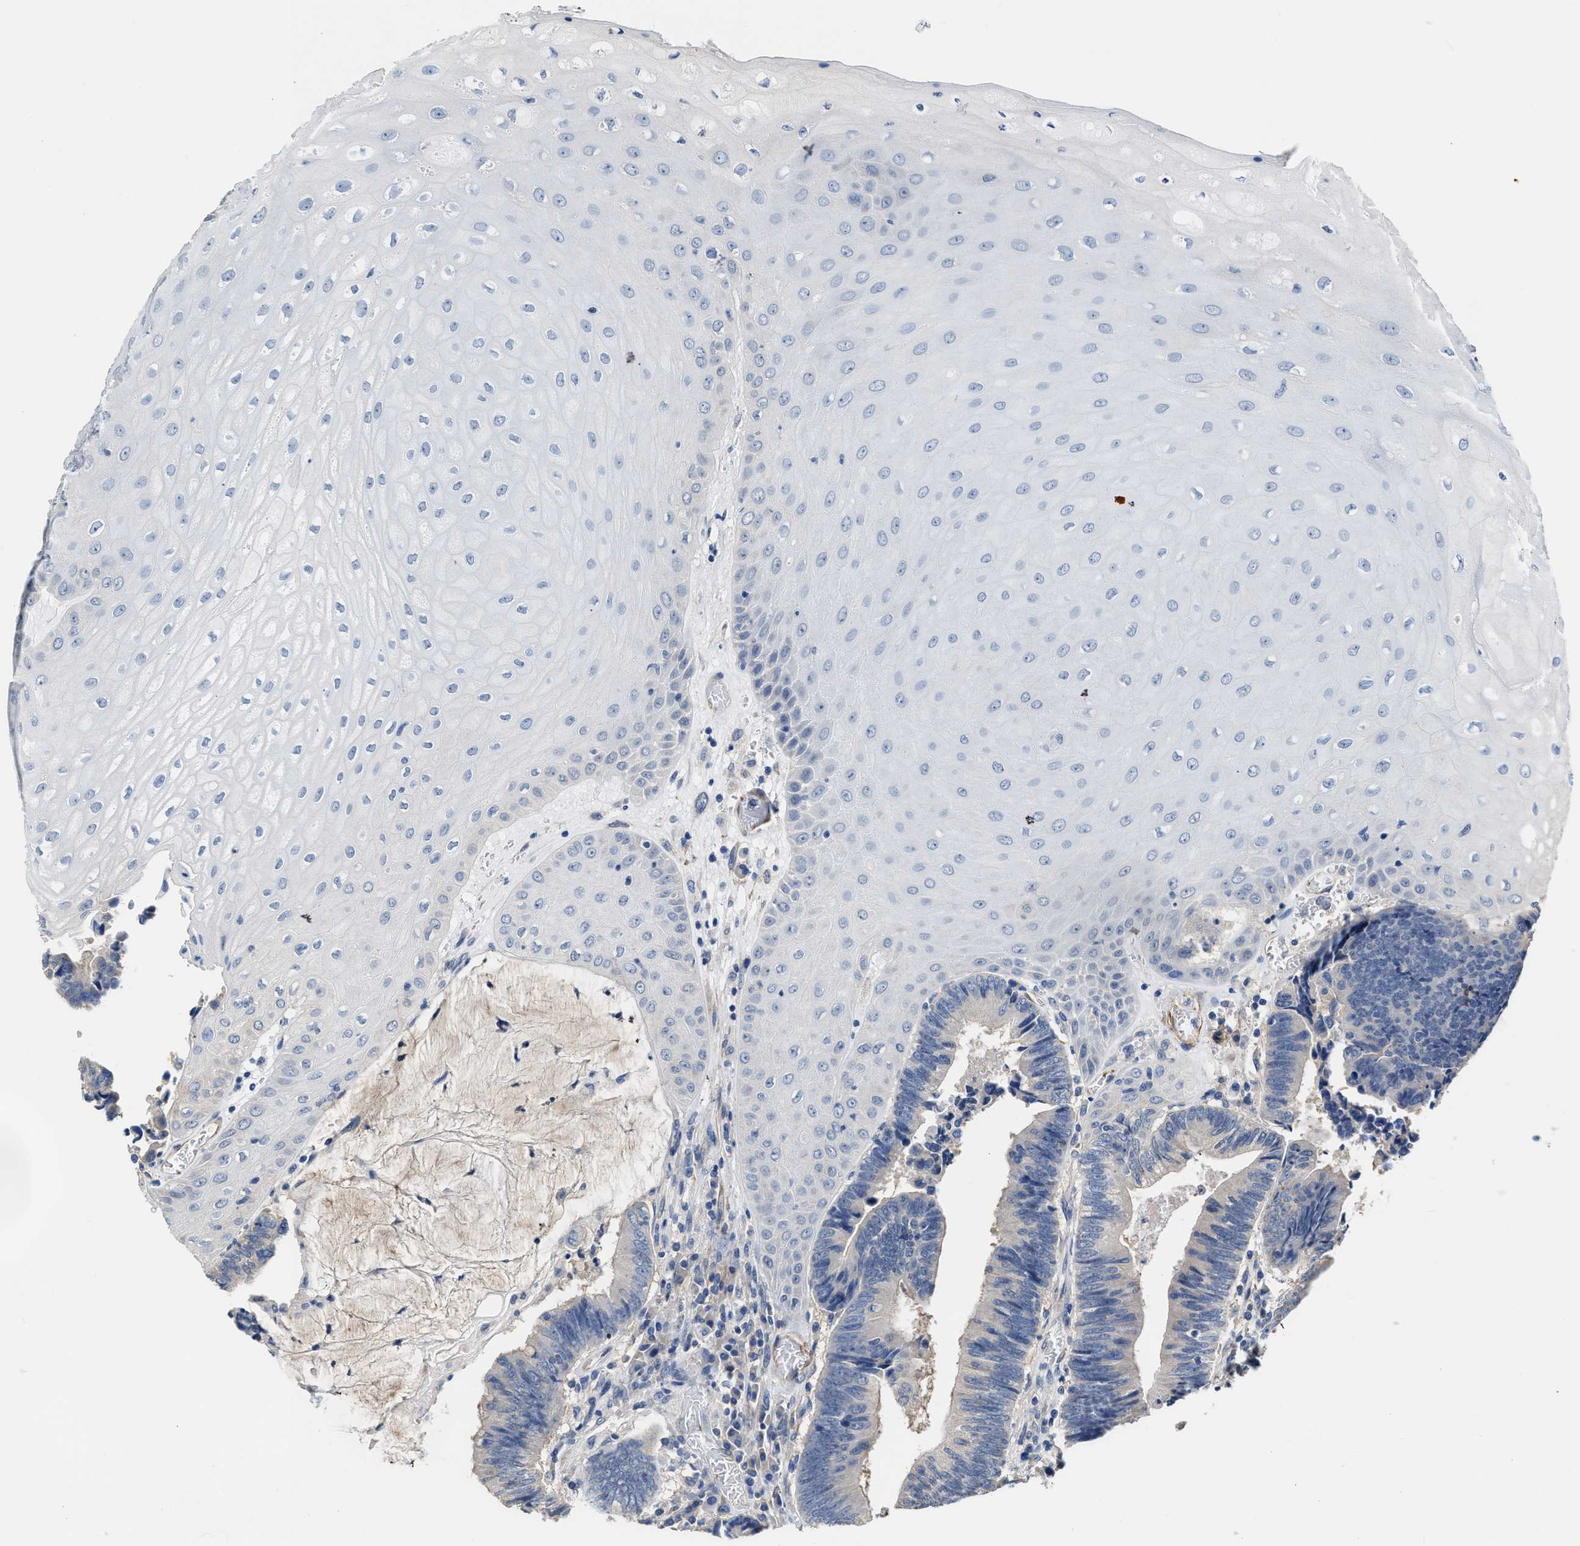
{"staining": {"intensity": "negative", "quantity": "none", "location": "none"}, "tissue": "colorectal cancer", "cell_type": "Tumor cells", "image_type": "cancer", "snomed": [{"axis": "morphology", "description": "Adenocarcinoma, NOS"}, {"axis": "topography", "description": "Rectum"}, {"axis": "topography", "description": "Anal"}], "caption": "Colorectal cancer (adenocarcinoma) stained for a protein using IHC exhibits no positivity tumor cells.", "gene": "C22orf42", "patient": {"sex": "female", "age": 89}}